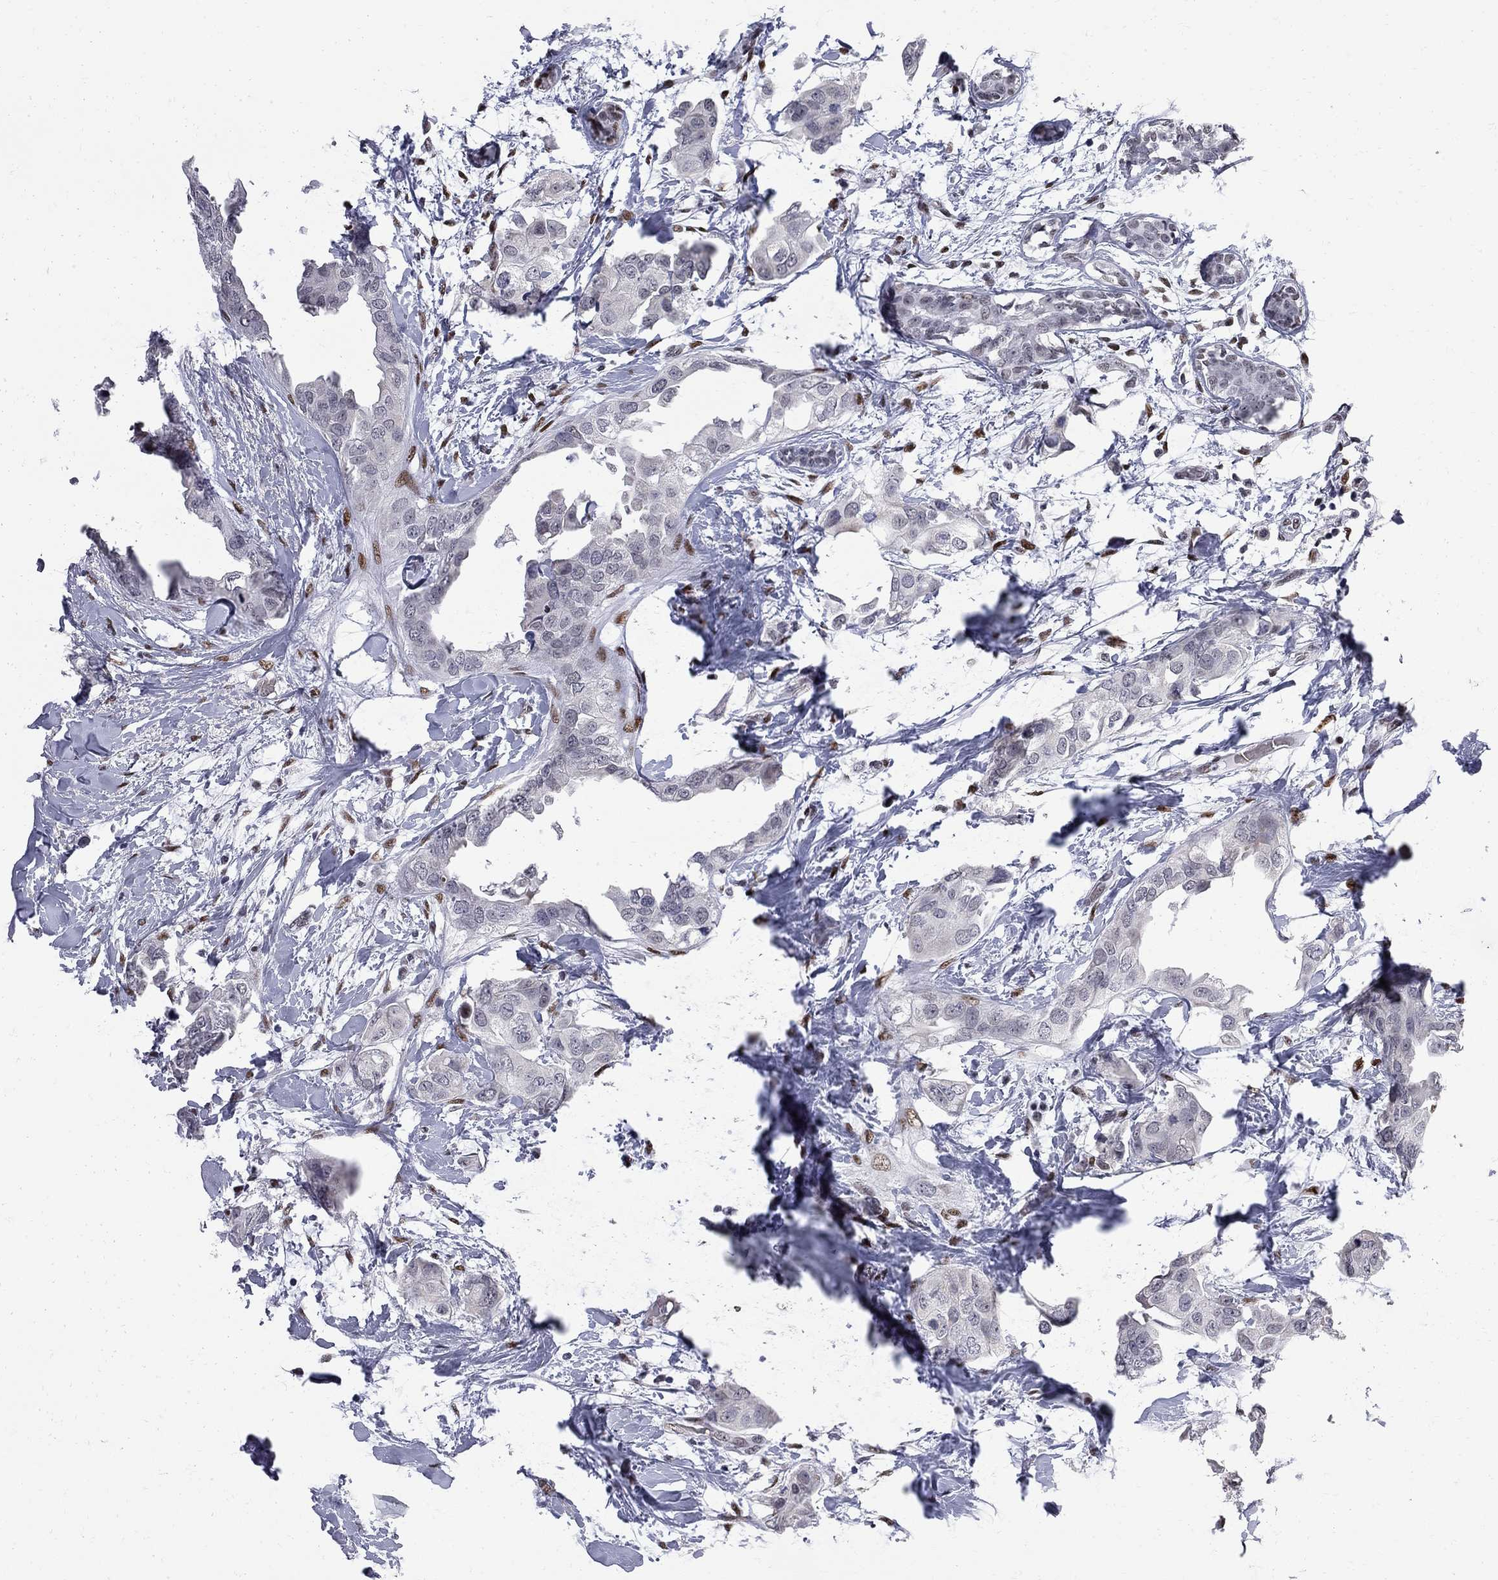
{"staining": {"intensity": "negative", "quantity": "none", "location": "none"}, "tissue": "breast cancer", "cell_type": "Tumor cells", "image_type": "cancer", "snomed": [{"axis": "morphology", "description": "Normal tissue, NOS"}, {"axis": "morphology", "description": "Duct carcinoma"}, {"axis": "topography", "description": "Breast"}], "caption": "Invasive ductal carcinoma (breast) stained for a protein using immunohistochemistry exhibits no staining tumor cells.", "gene": "ZBTB47", "patient": {"sex": "female", "age": 40}}